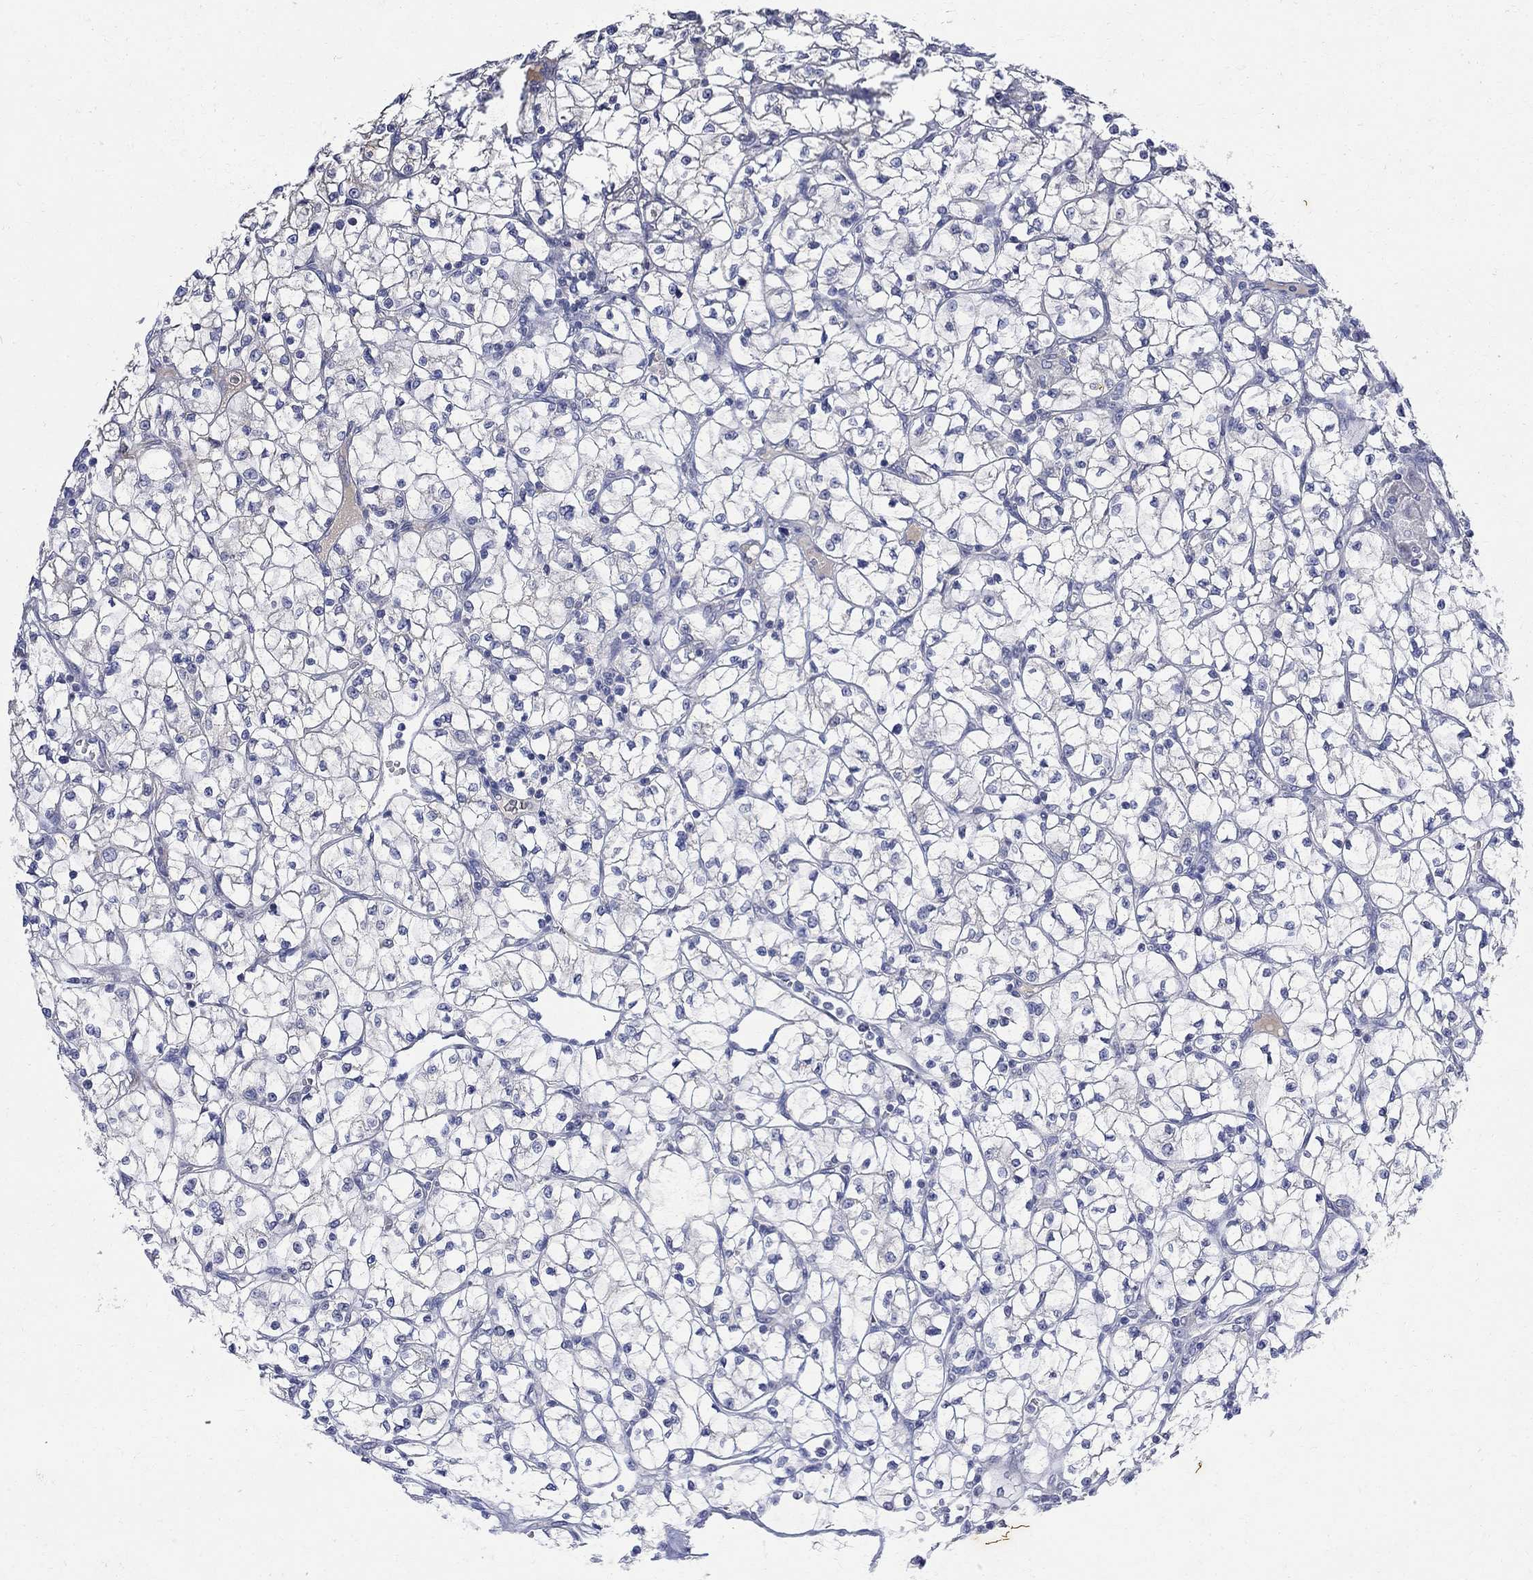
{"staining": {"intensity": "negative", "quantity": "none", "location": "none"}, "tissue": "renal cancer", "cell_type": "Tumor cells", "image_type": "cancer", "snomed": [{"axis": "morphology", "description": "Adenocarcinoma, NOS"}, {"axis": "topography", "description": "Kidney"}], "caption": "This is an immunohistochemistry (IHC) image of renal cancer. There is no positivity in tumor cells.", "gene": "FNDC5", "patient": {"sex": "female", "age": 64}}